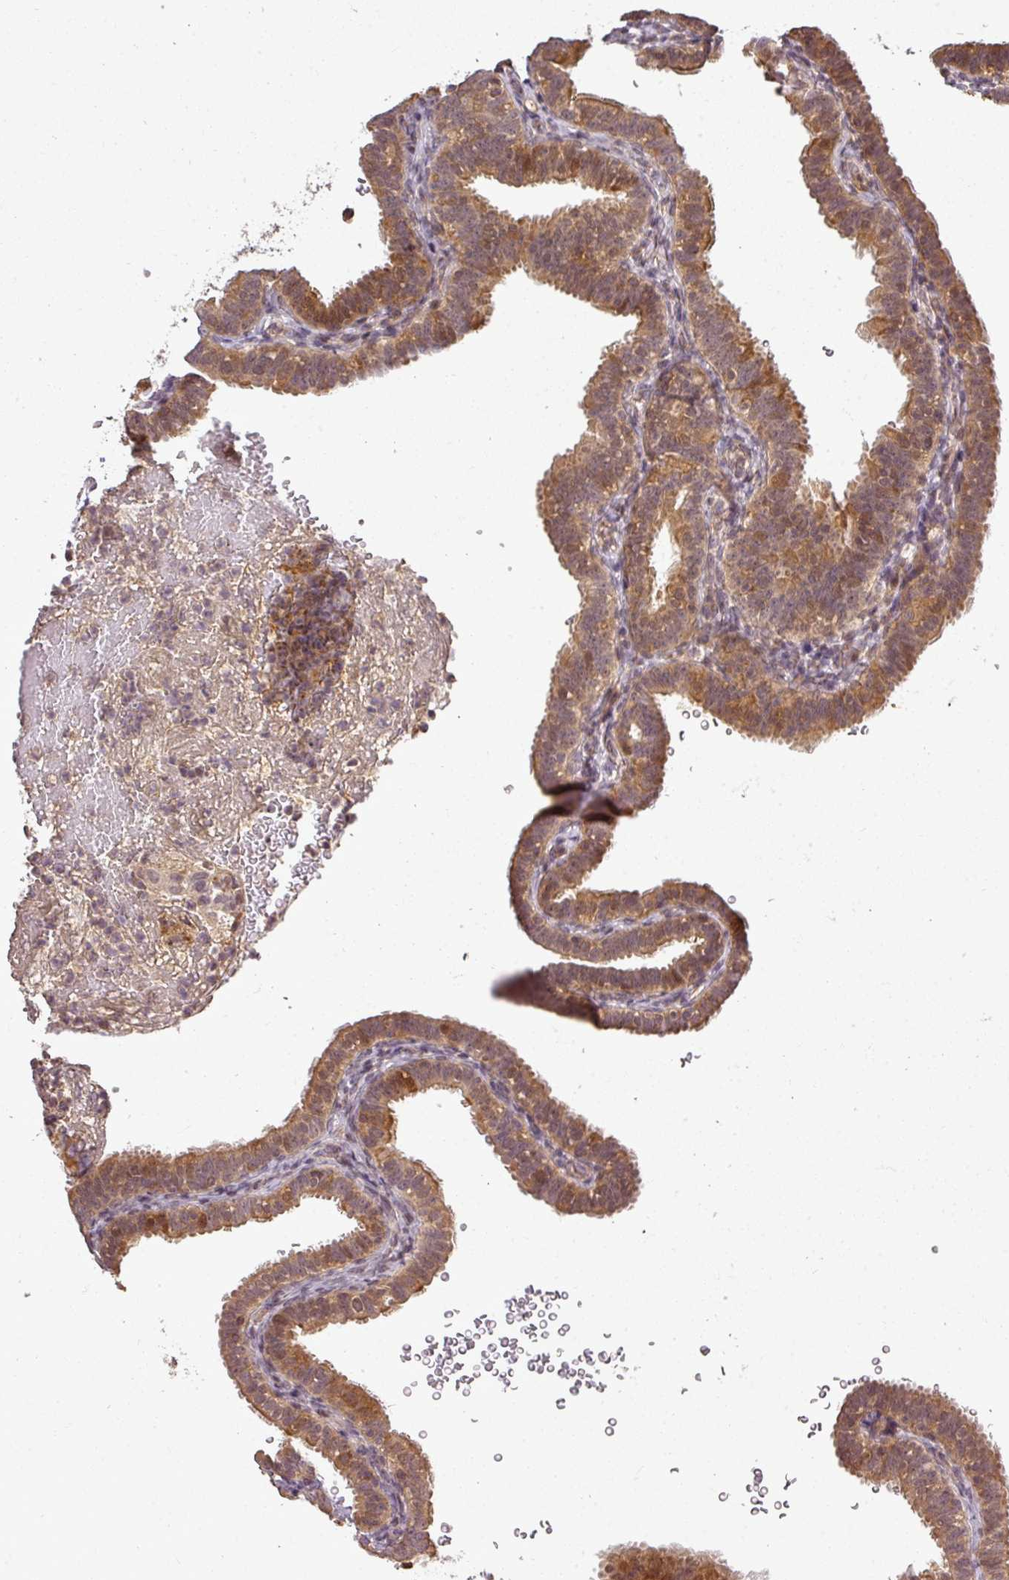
{"staining": {"intensity": "moderate", "quantity": ">75%", "location": "cytoplasmic/membranous"}, "tissue": "fallopian tube", "cell_type": "Glandular cells", "image_type": "normal", "snomed": [{"axis": "morphology", "description": "Normal tissue, NOS"}, {"axis": "topography", "description": "Fallopian tube"}], "caption": "Glandular cells show medium levels of moderate cytoplasmic/membranous expression in approximately >75% of cells in benign fallopian tube. (brown staining indicates protein expression, while blue staining denotes nuclei).", "gene": "FAIM", "patient": {"sex": "female", "age": 41}}